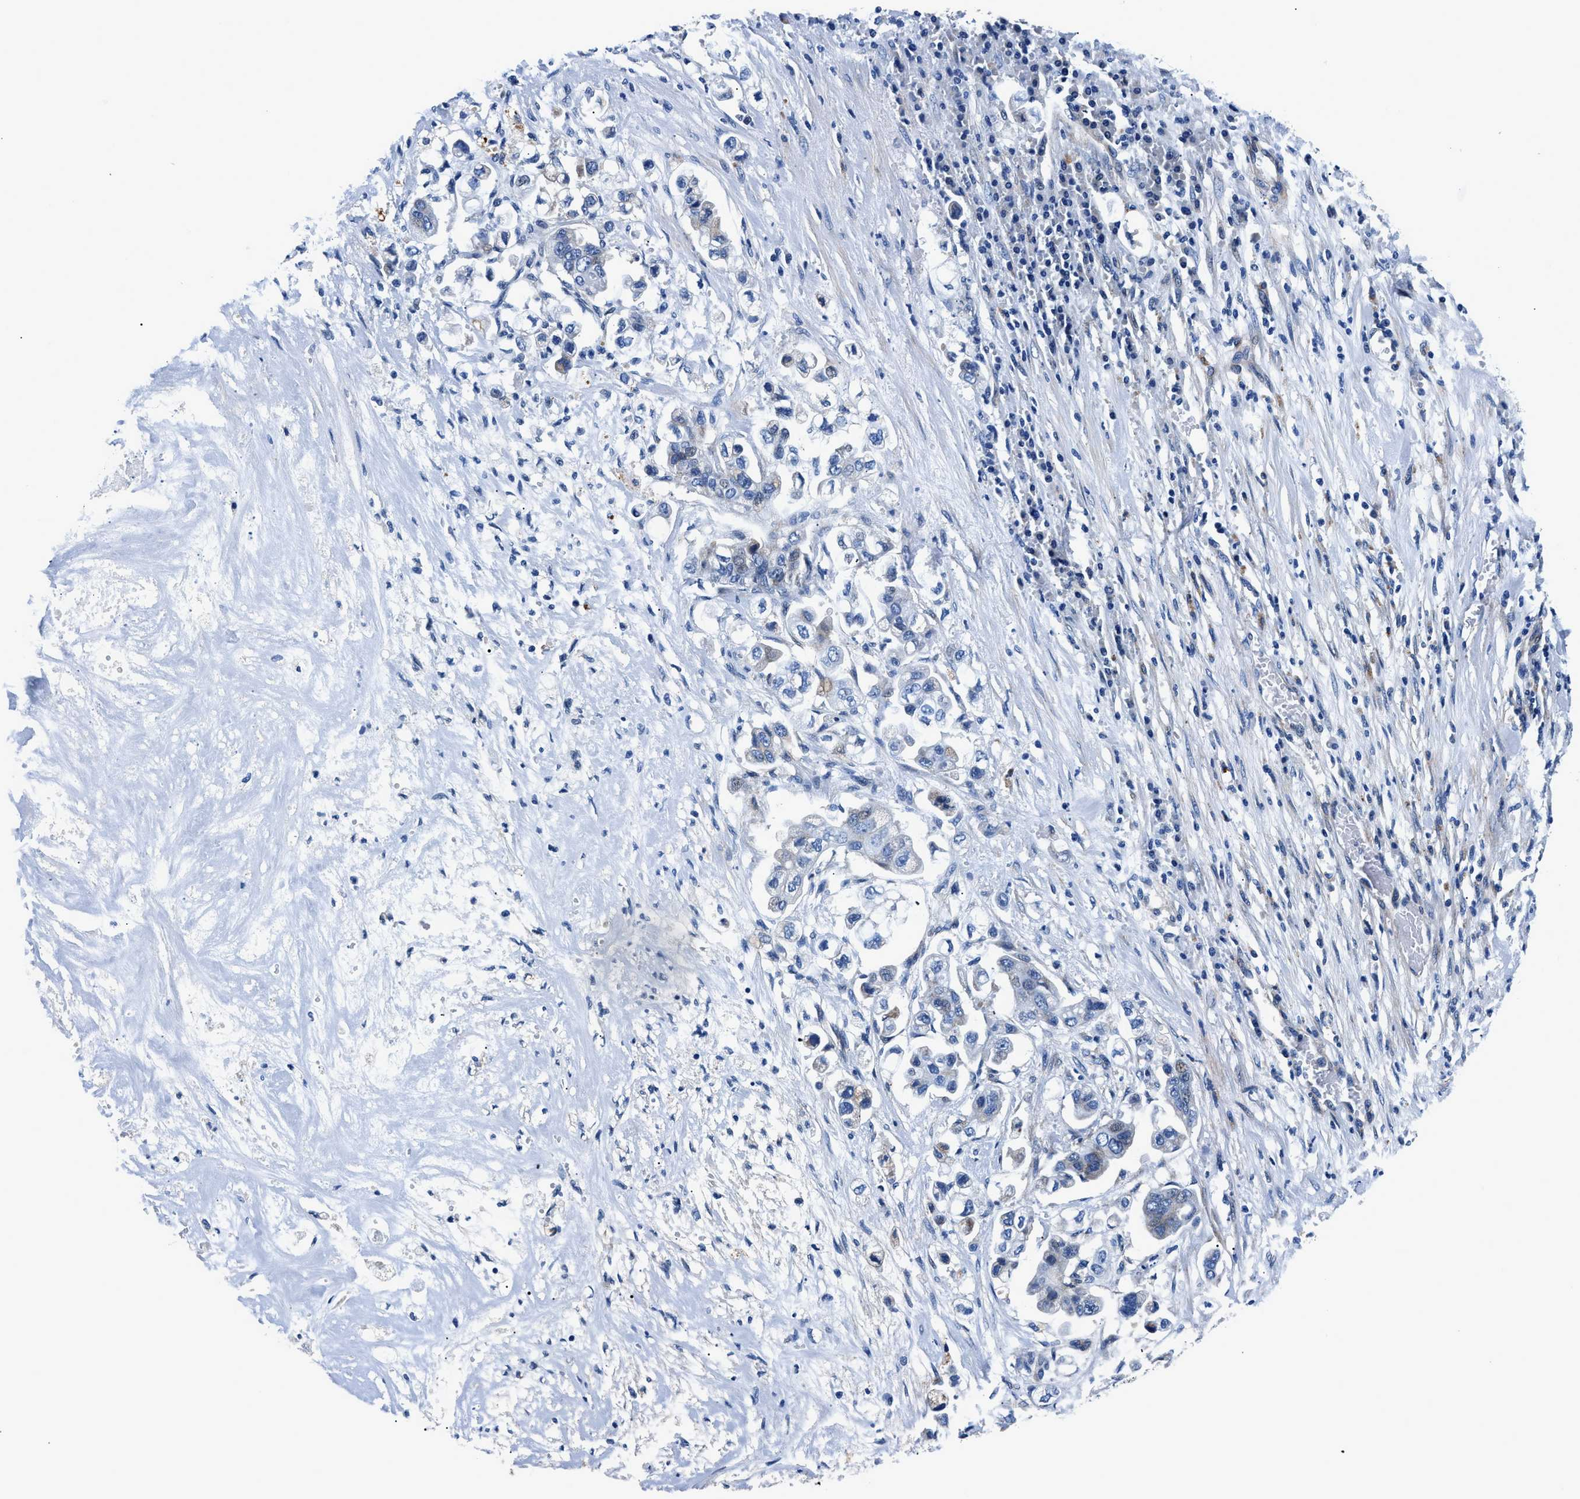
{"staining": {"intensity": "negative", "quantity": "none", "location": "none"}, "tissue": "stomach cancer", "cell_type": "Tumor cells", "image_type": "cancer", "snomed": [{"axis": "morphology", "description": "Adenocarcinoma, NOS"}, {"axis": "topography", "description": "Stomach"}], "caption": "IHC of human adenocarcinoma (stomach) displays no positivity in tumor cells.", "gene": "DAG1", "patient": {"sex": "male", "age": 62}}